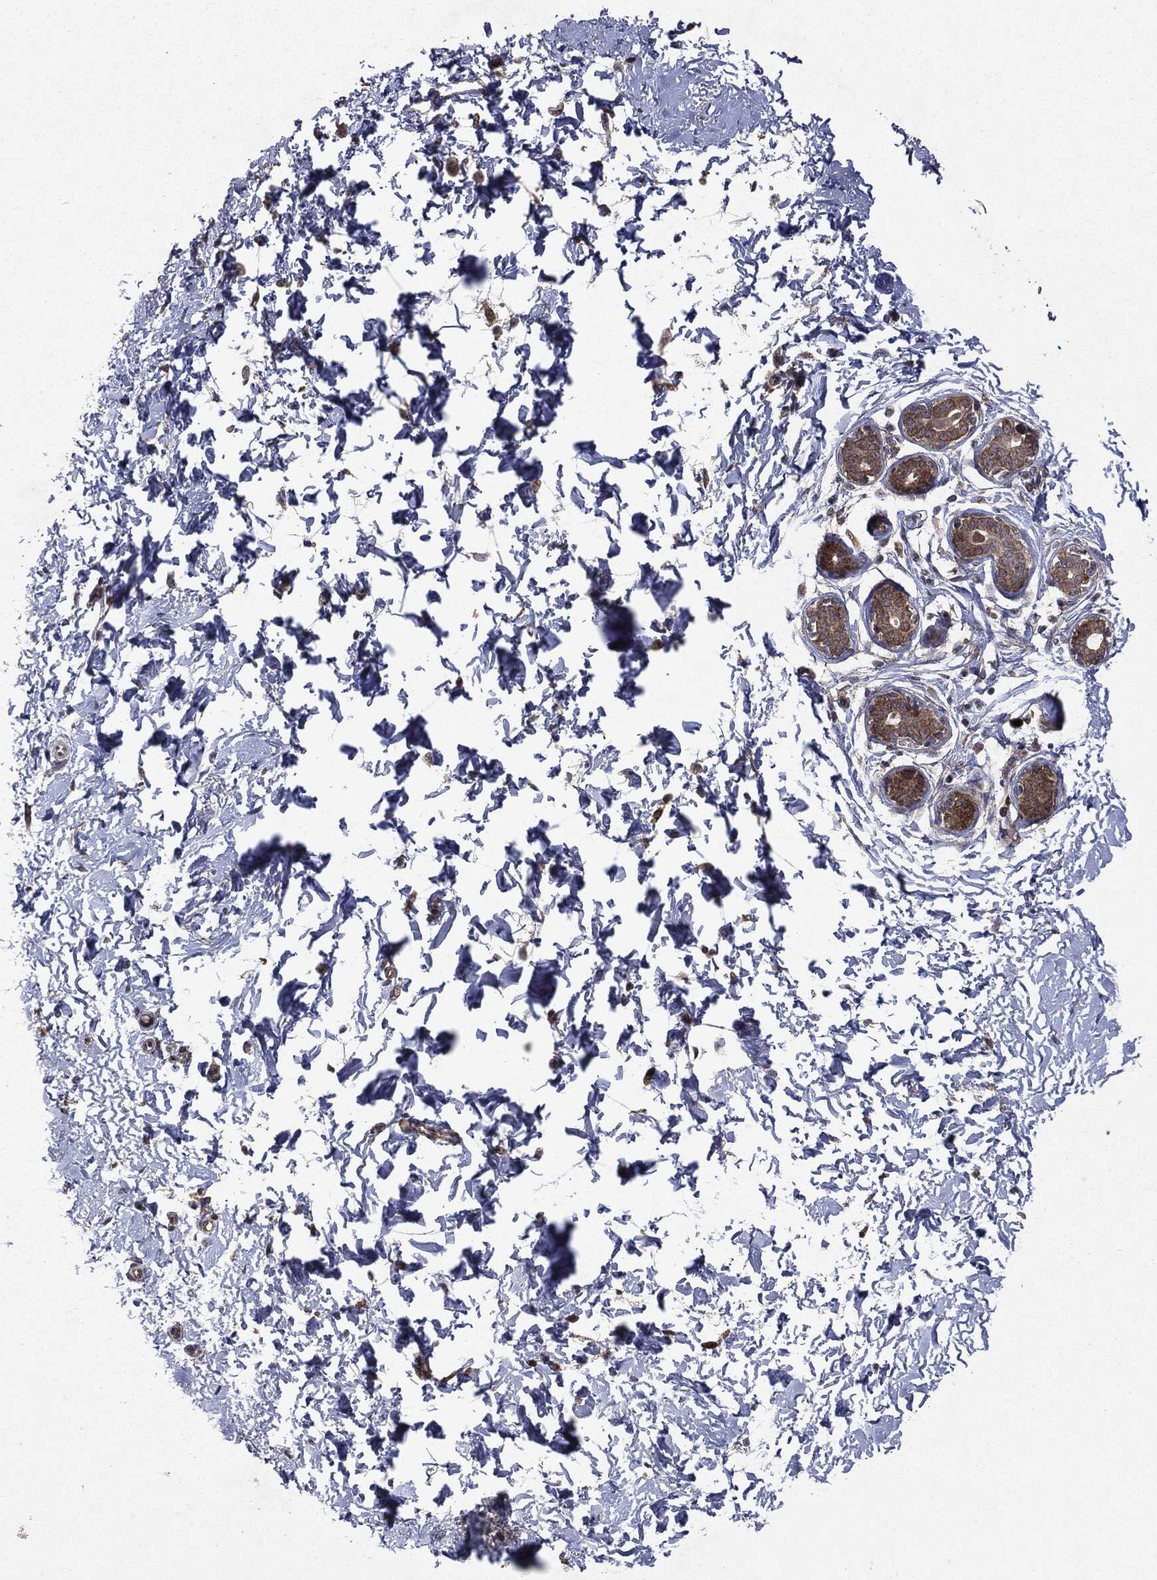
{"staining": {"intensity": "moderate", "quantity": ">75%", "location": "cytoplasmic/membranous"}, "tissue": "breast", "cell_type": "Glandular cells", "image_type": "normal", "snomed": [{"axis": "morphology", "description": "Normal tissue, NOS"}, {"axis": "topography", "description": "Breast"}], "caption": "Immunohistochemical staining of unremarkable human breast exhibits >75% levels of moderate cytoplasmic/membranous protein positivity in about >75% of glandular cells. (DAB IHC with brightfield microscopy, high magnification).", "gene": "OTUB1", "patient": {"sex": "female", "age": 37}}